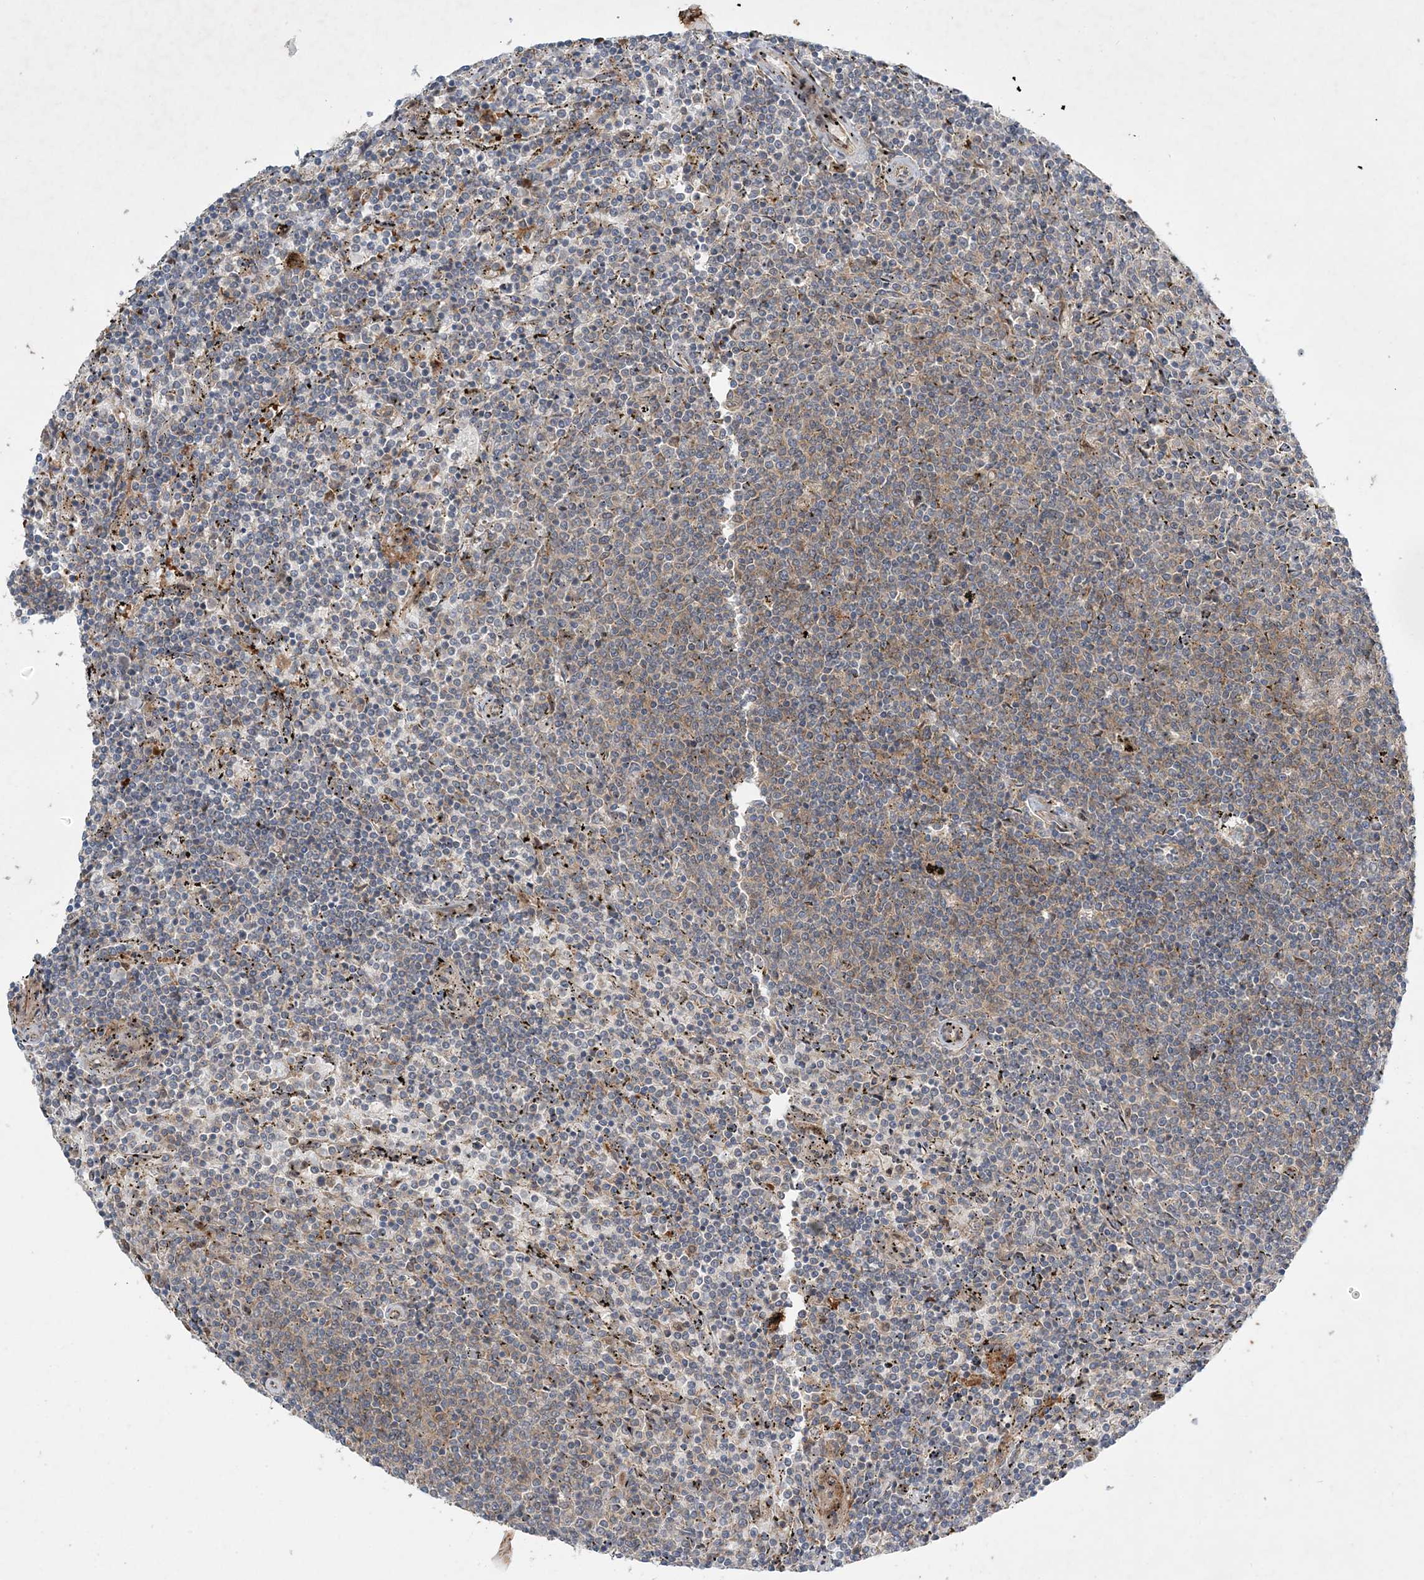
{"staining": {"intensity": "negative", "quantity": "none", "location": "none"}, "tissue": "lymphoma", "cell_type": "Tumor cells", "image_type": "cancer", "snomed": [{"axis": "morphology", "description": "Malignant lymphoma, non-Hodgkin's type, Low grade"}, {"axis": "topography", "description": "Spleen"}], "caption": "High magnification brightfield microscopy of low-grade malignant lymphoma, non-Hodgkin's type stained with DAB (brown) and counterstained with hematoxylin (blue): tumor cells show no significant positivity.", "gene": "UBTD2", "patient": {"sex": "female", "age": 50}}